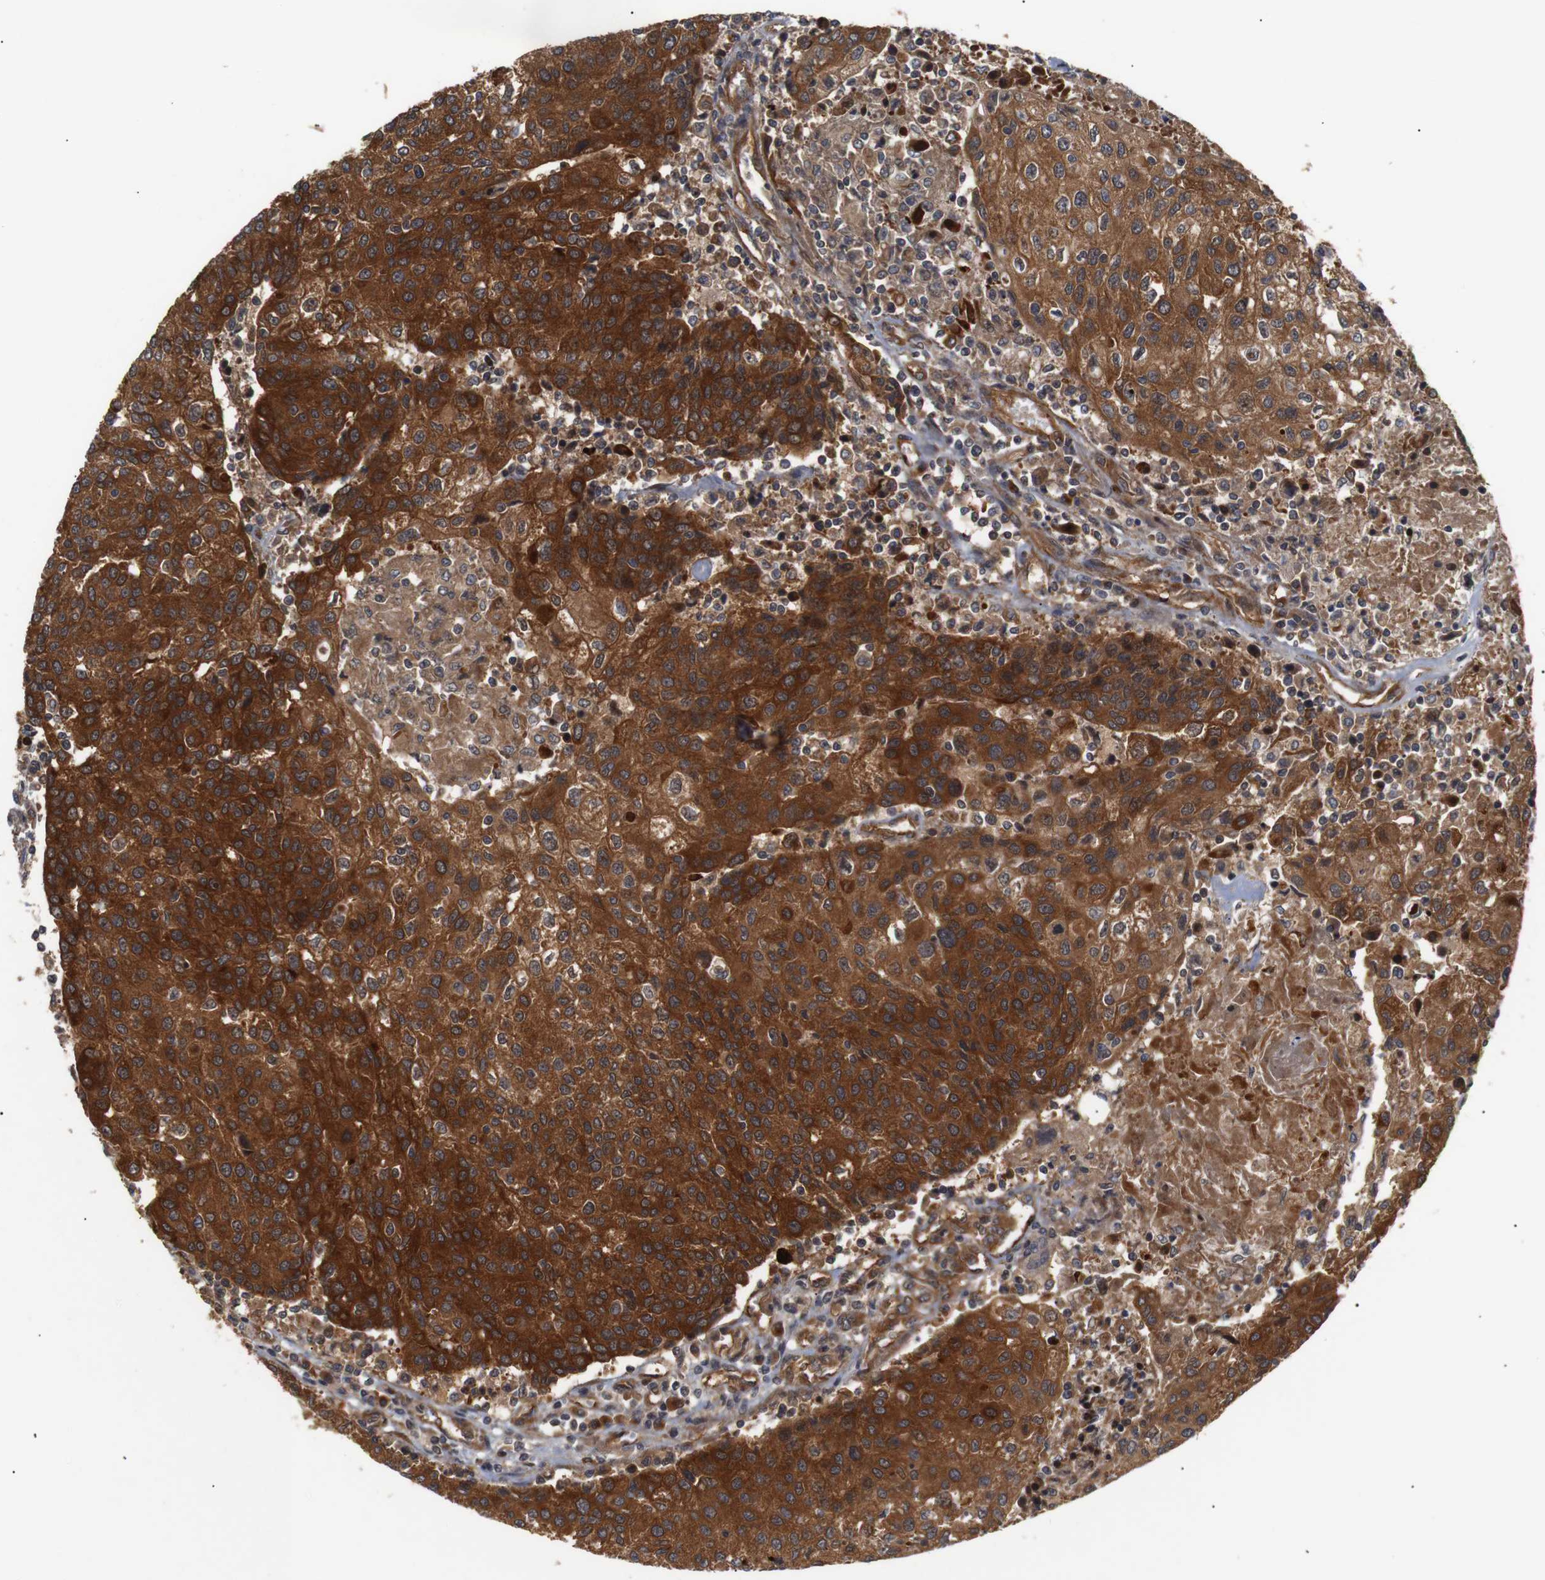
{"staining": {"intensity": "strong", "quantity": ">75%", "location": "cytoplasmic/membranous"}, "tissue": "urothelial cancer", "cell_type": "Tumor cells", "image_type": "cancer", "snomed": [{"axis": "morphology", "description": "Urothelial carcinoma, High grade"}, {"axis": "topography", "description": "Urinary bladder"}], "caption": "Strong cytoplasmic/membranous positivity is present in approximately >75% of tumor cells in urothelial cancer.", "gene": "PAWR", "patient": {"sex": "female", "age": 85}}